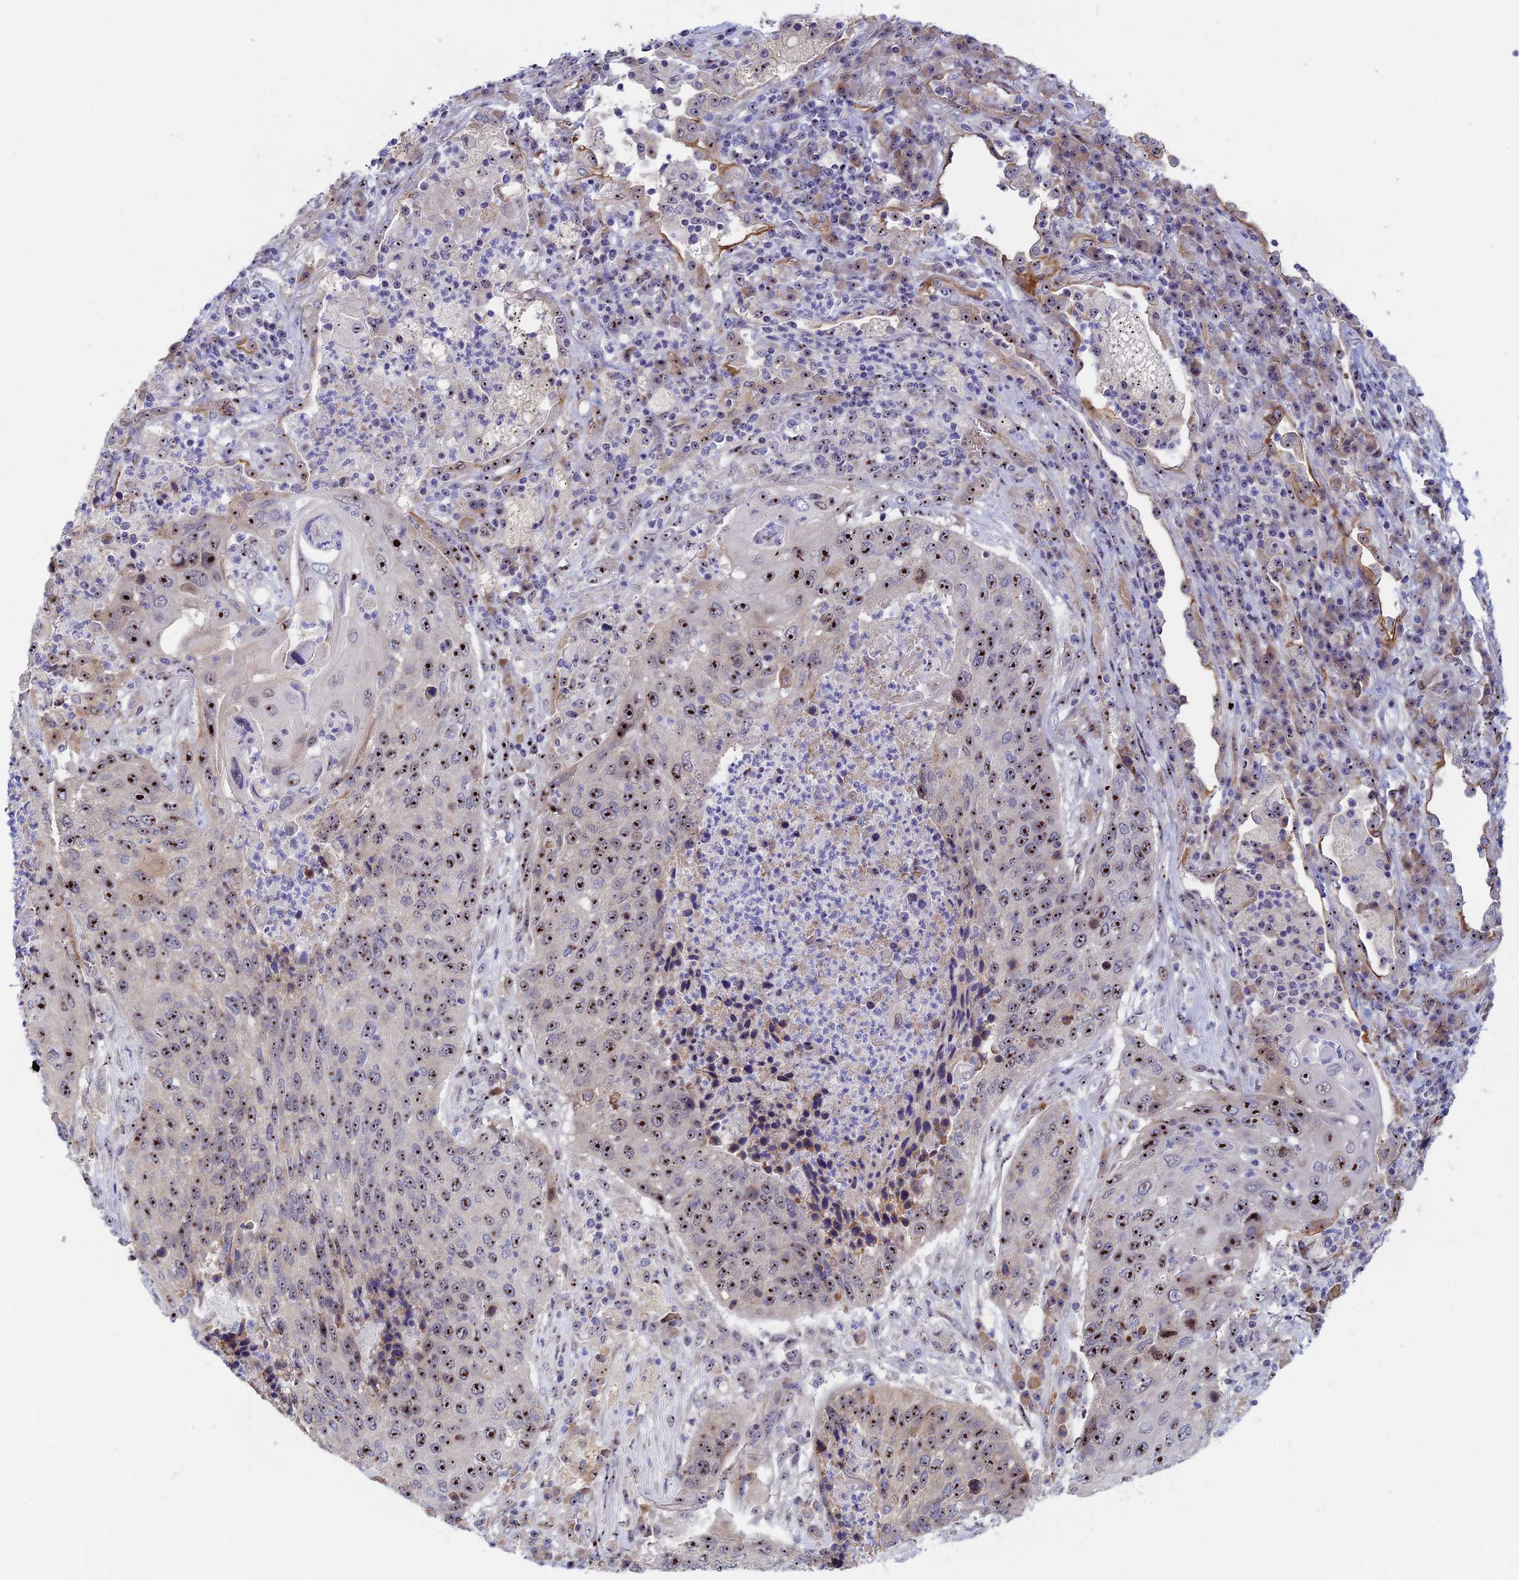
{"staining": {"intensity": "strong", "quantity": "25%-75%", "location": "nuclear"}, "tissue": "lung cancer", "cell_type": "Tumor cells", "image_type": "cancer", "snomed": [{"axis": "morphology", "description": "Squamous cell carcinoma, NOS"}, {"axis": "topography", "description": "Lung"}], "caption": "Human squamous cell carcinoma (lung) stained with a brown dye demonstrates strong nuclear positive expression in about 25%-75% of tumor cells.", "gene": "DBNDD1", "patient": {"sex": "female", "age": 63}}